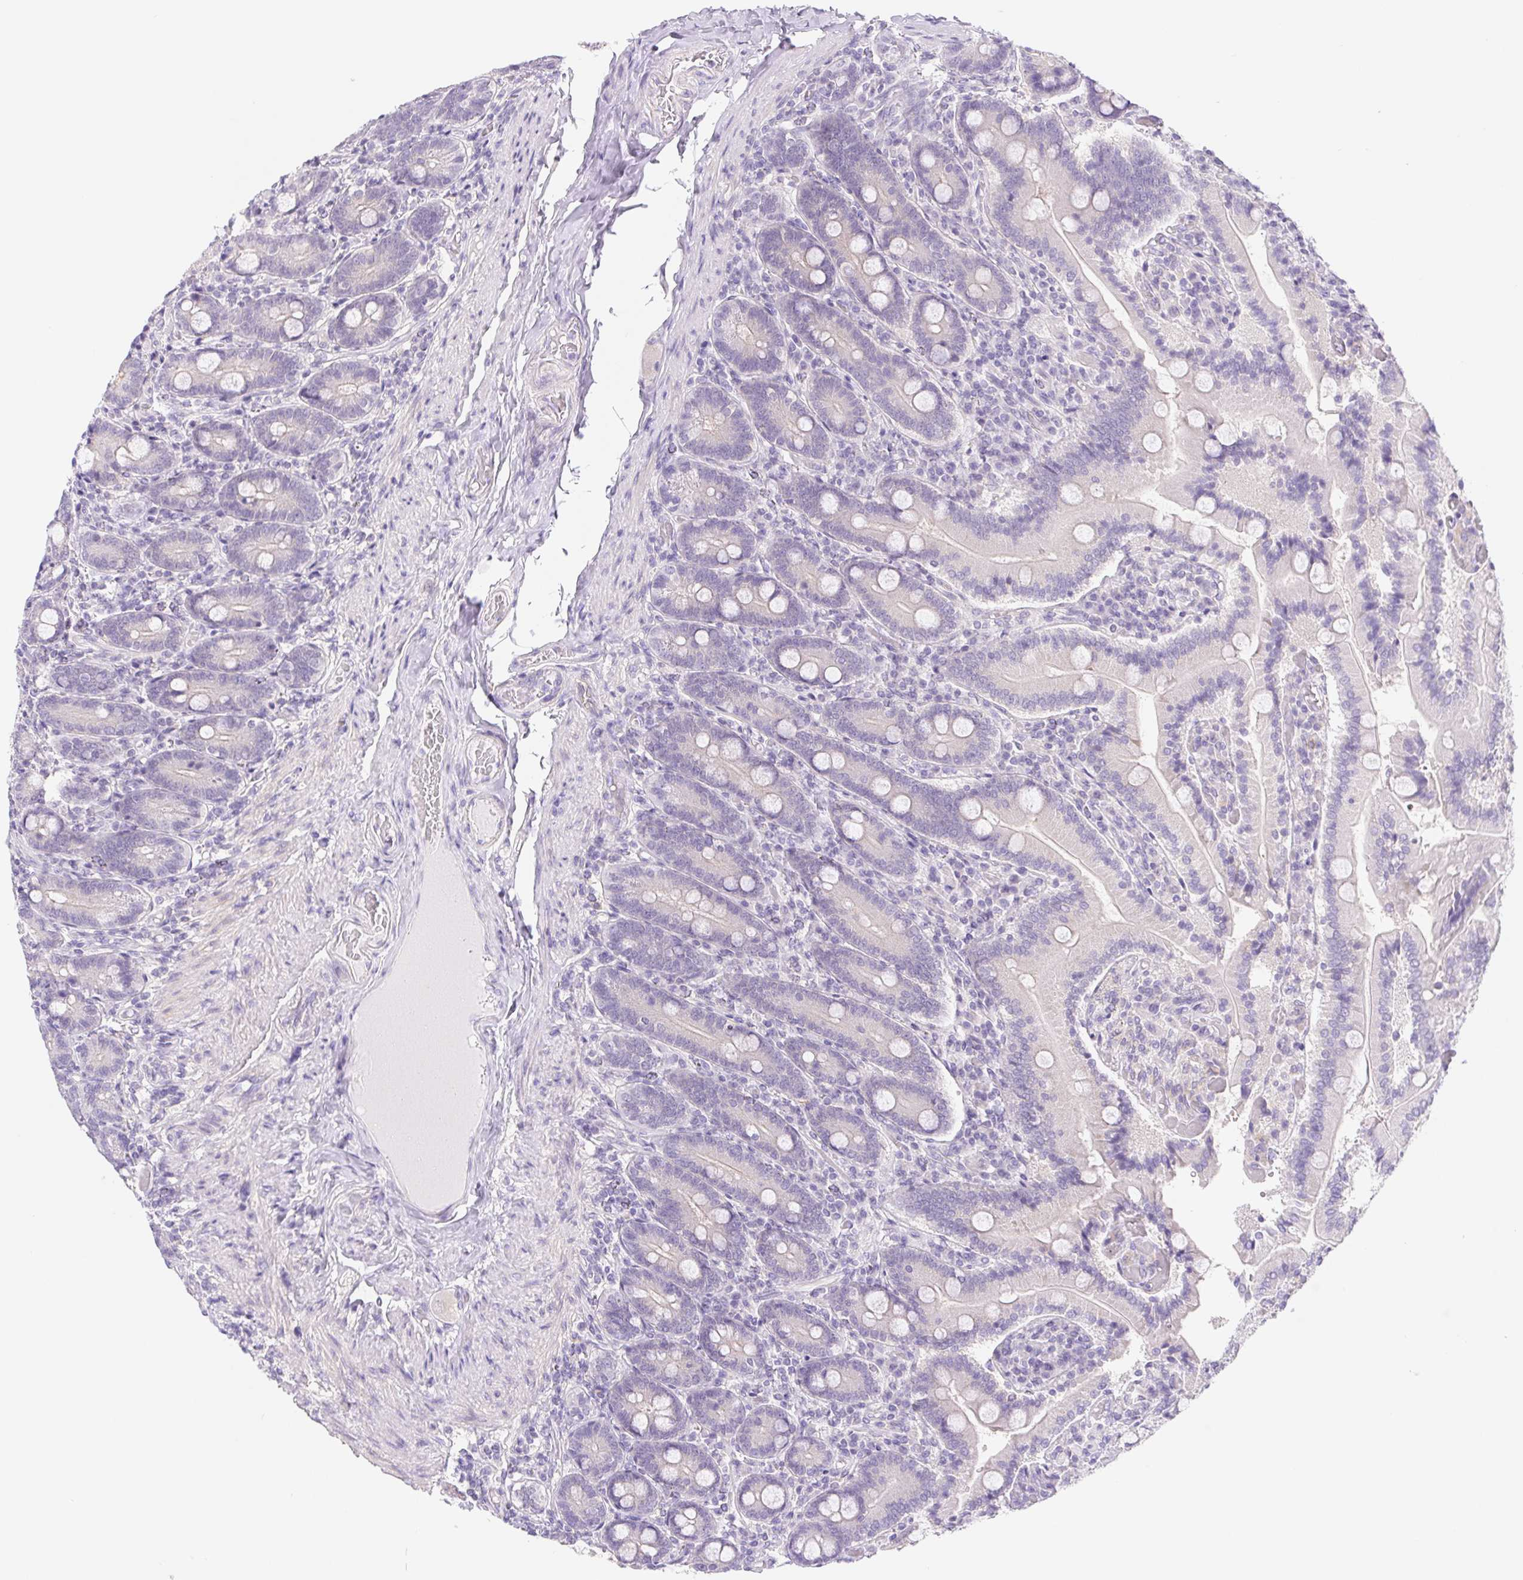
{"staining": {"intensity": "negative", "quantity": "none", "location": "none"}, "tissue": "duodenum", "cell_type": "Glandular cells", "image_type": "normal", "snomed": [{"axis": "morphology", "description": "Normal tissue, NOS"}, {"axis": "topography", "description": "Duodenum"}], "caption": "Glandular cells show no significant protein expression in benign duodenum. (DAB (3,3'-diaminobenzidine) immunohistochemistry (IHC) with hematoxylin counter stain).", "gene": "DYNC2LI1", "patient": {"sex": "female", "age": 62}}